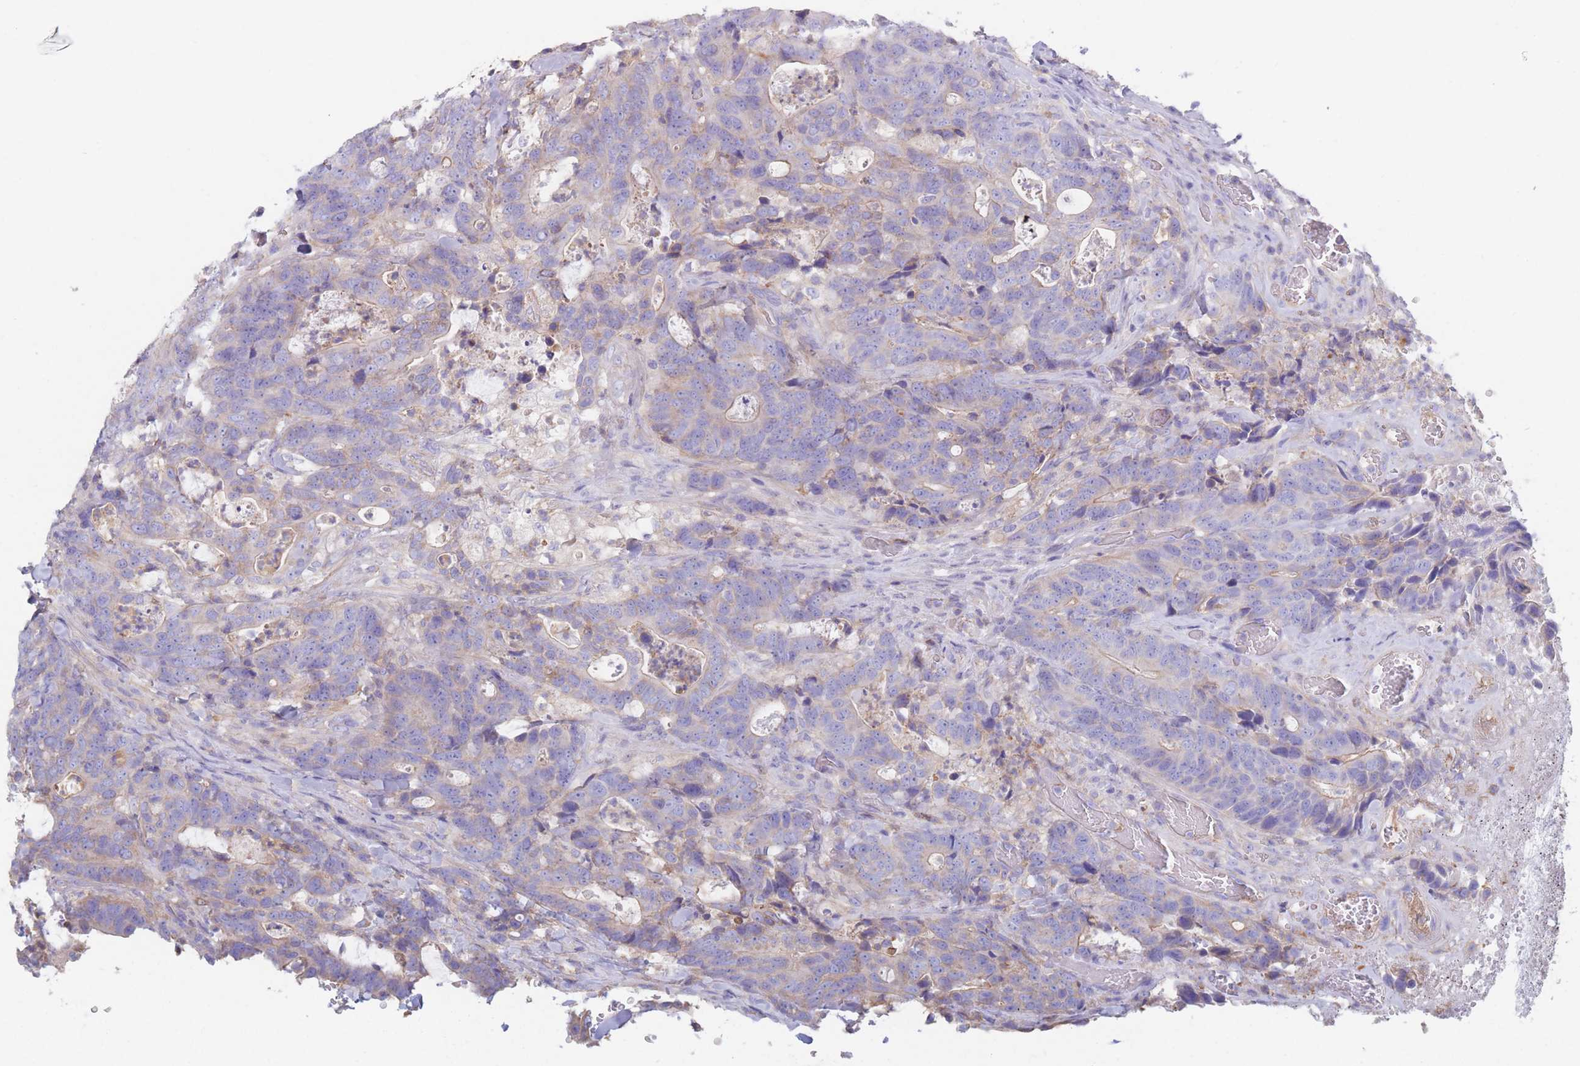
{"staining": {"intensity": "negative", "quantity": "none", "location": "none"}, "tissue": "colorectal cancer", "cell_type": "Tumor cells", "image_type": "cancer", "snomed": [{"axis": "morphology", "description": "Adenocarcinoma, NOS"}, {"axis": "topography", "description": "Colon"}], "caption": "An image of colorectal adenocarcinoma stained for a protein reveals no brown staining in tumor cells.", "gene": "ADH1A", "patient": {"sex": "female", "age": 82}}